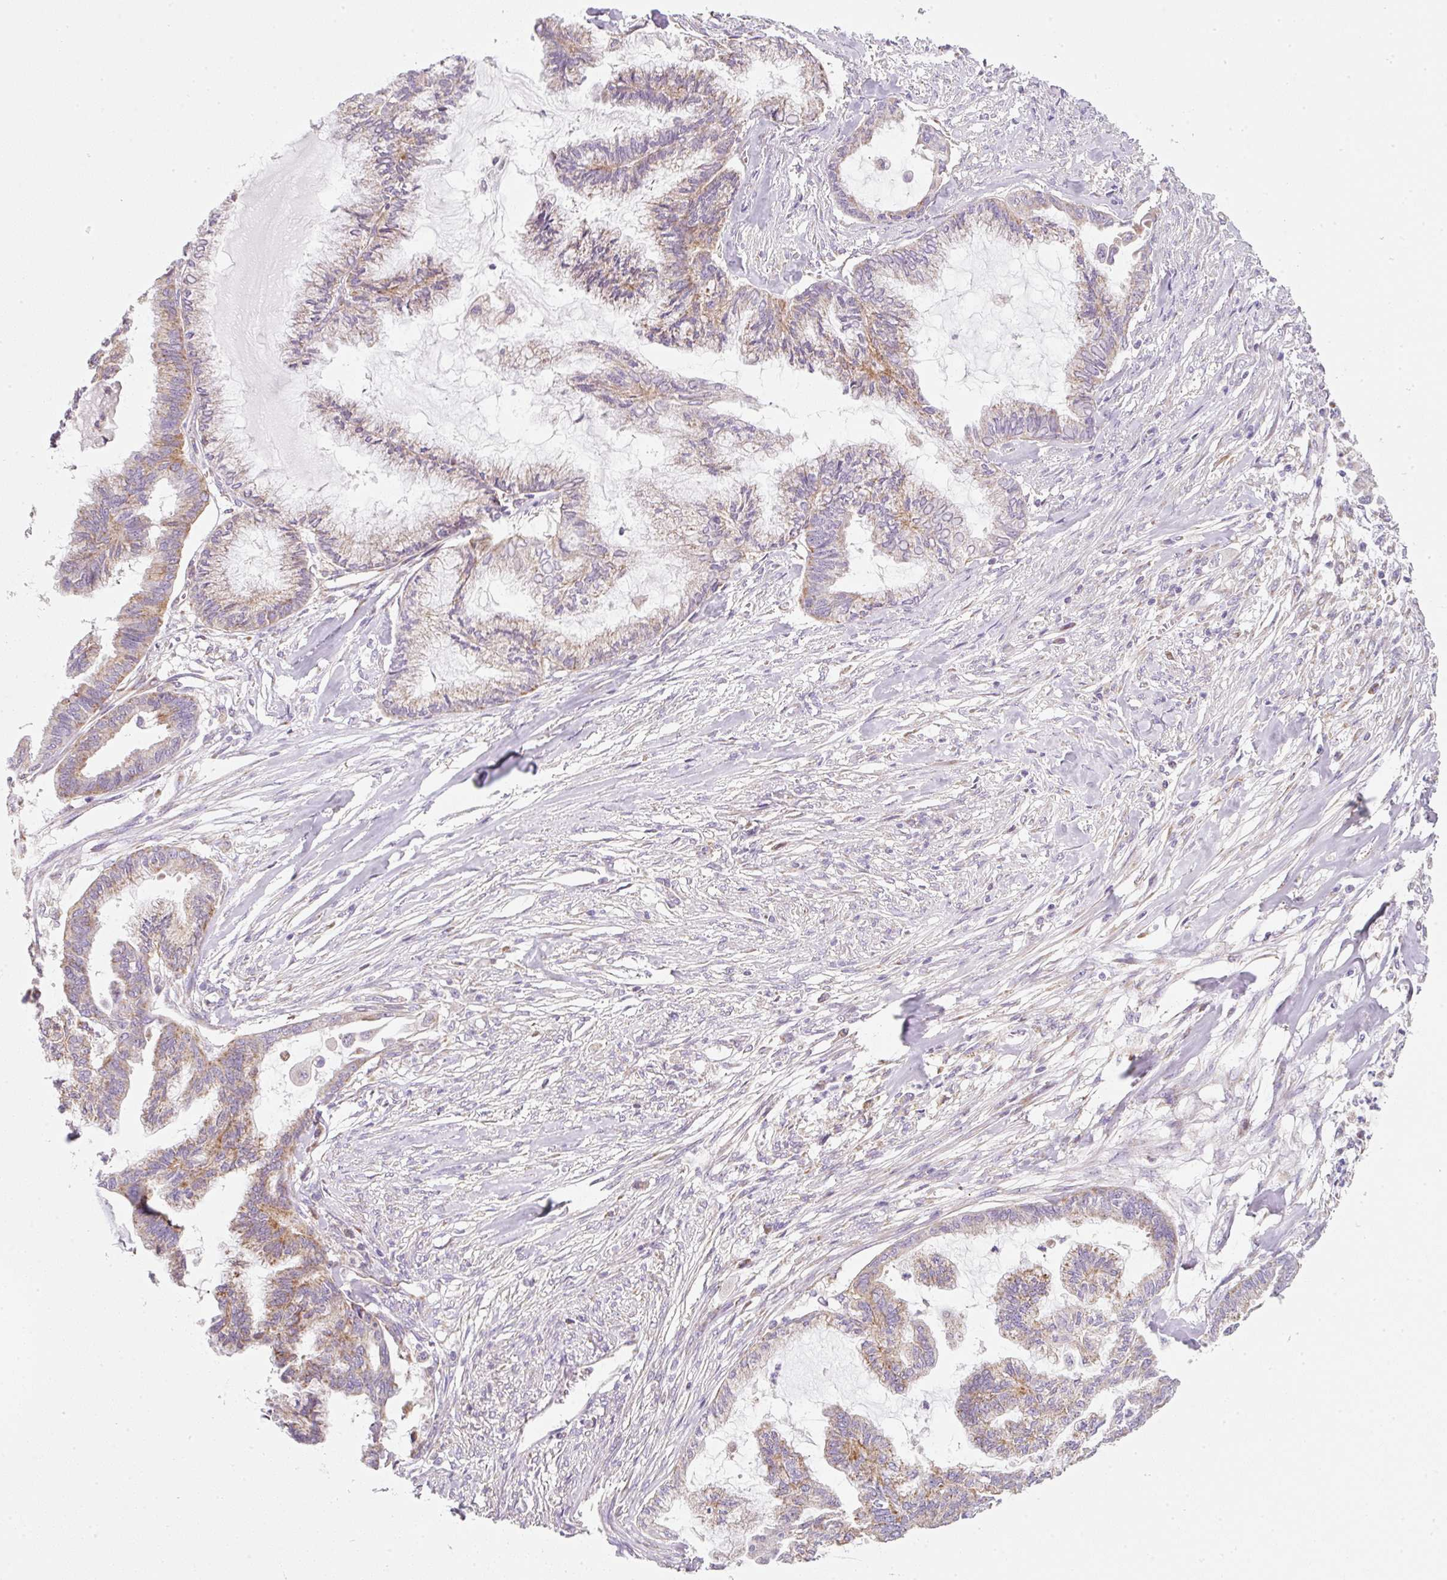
{"staining": {"intensity": "moderate", "quantity": "<25%", "location": "cytoplasmic/membranous"}, "tissue": "endometrial cancer", "cell_type": "Tumor cells", "image_type": "cancer", "snomed": [{"axis": "morphology", "description": "Adenocarcinoma, NOS"}, {"axis": "topography", "description": "Endometrium"}], "caption": "Protein staining reveals moderate cytoplasmic/membranous expression in approximately <25% of tumor cells in adenocarcinoma (endometrial).", "gene": "NDUFA1", "patient": {"sex": "female", "age": 86}}